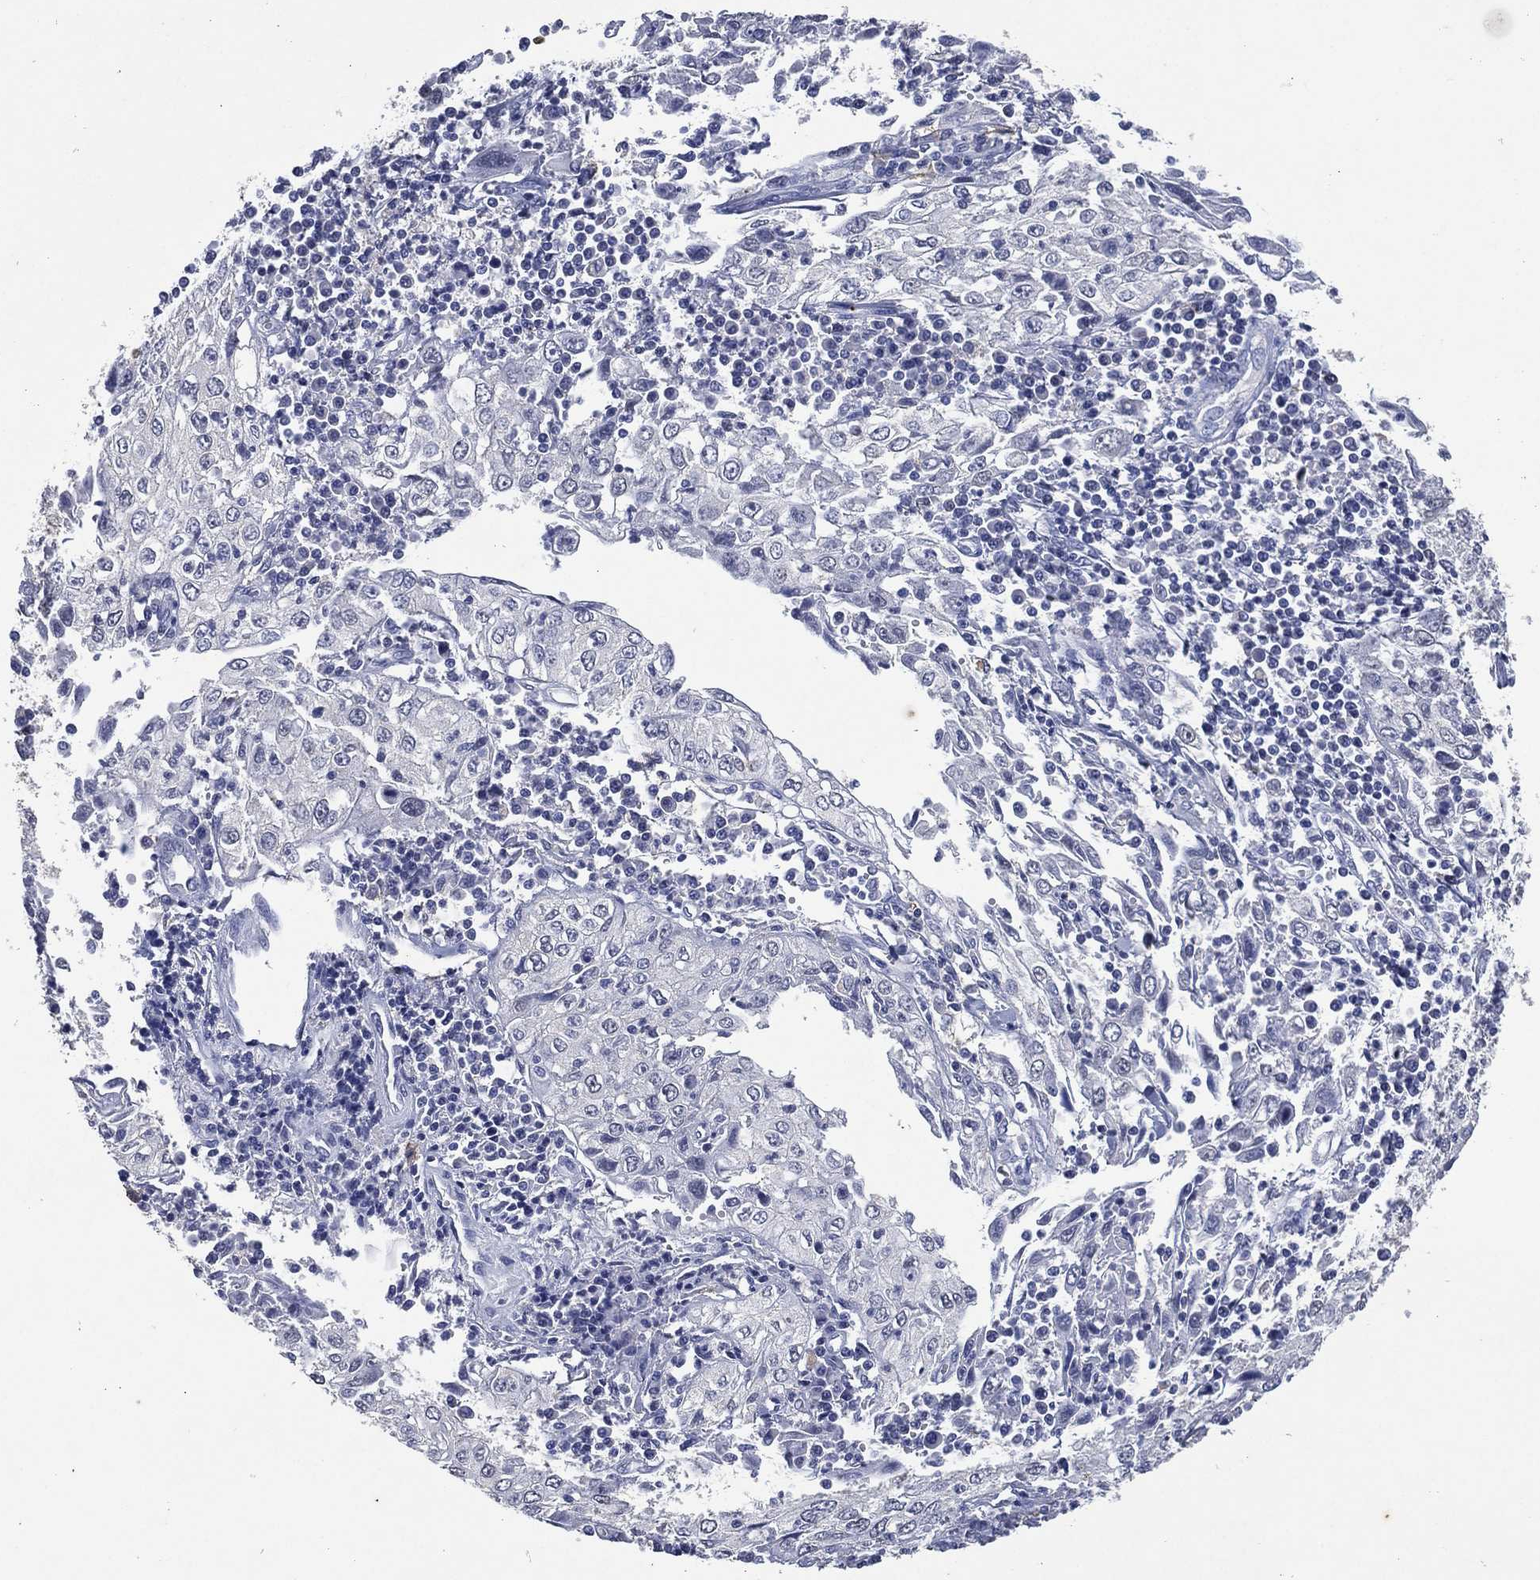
{"staining": {"intensity": "negative", "quantity": "none", "location": "none"}, "tissue": "cervical cancer", "cell_type": "Tumor cells", "image_type": "cancer", "snomed": [{"axis": "morphology", "description": "Squamous cell carcinoma, NOS"}, {"axis": "topography", "description": "Cervix"}], "caption": "This is a photomicrograph of immunohistochemistry (IHC) staining of cervical cancer, which shows no positivity in tumor cells.", "gene": "FSCN2", "patient": {"sex": "female", "age": 24}}